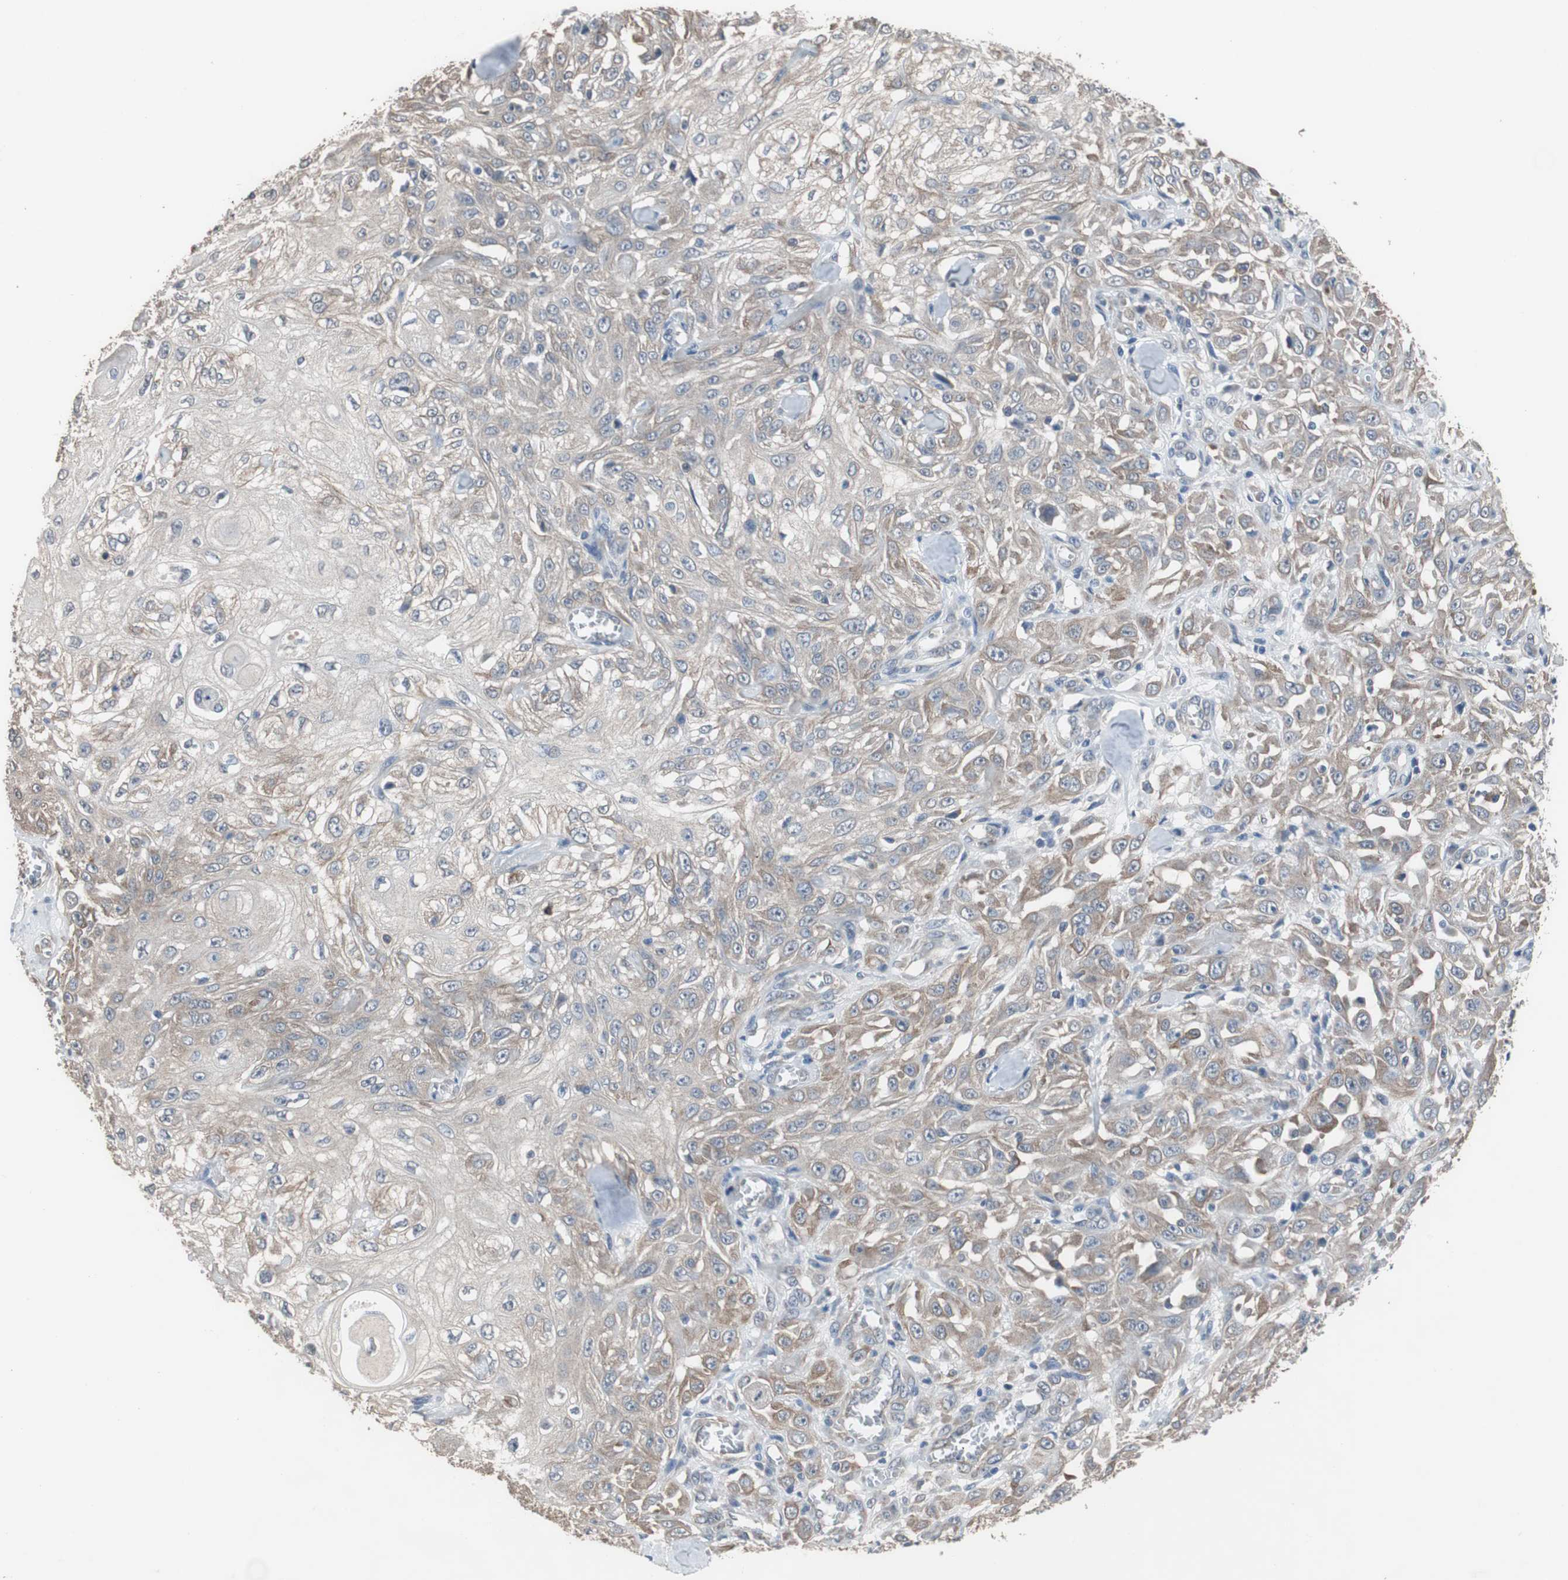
{"staining": {"intensity": "moderate", "quantity": "25%-75%", "location": "cytoplasmic/membranous"}, "tissue": "skin cancer", "cell_type": "Tumor cells", "image_type": "cancer", "snomed": [{"axis": "morphology", "description": "Squamous cell carcinoma, NOS"}, {"axis": "morphology", "description": "Squamous cell carcinoma, metastatic, NOS"}, {"axis": "topography", "description": "Skin"}, {"axis": "topography", "description": "Lymph node"}], "caption": "Immunohistochemical staining of squamous cell carcinoma (skin) displays medium levels of moderate cytoplasmic/membranous protein positivity in approximately 25%-75% of tumor cells.", "gene": "USP10", "patient": {"sex": "male", "age": 75}}